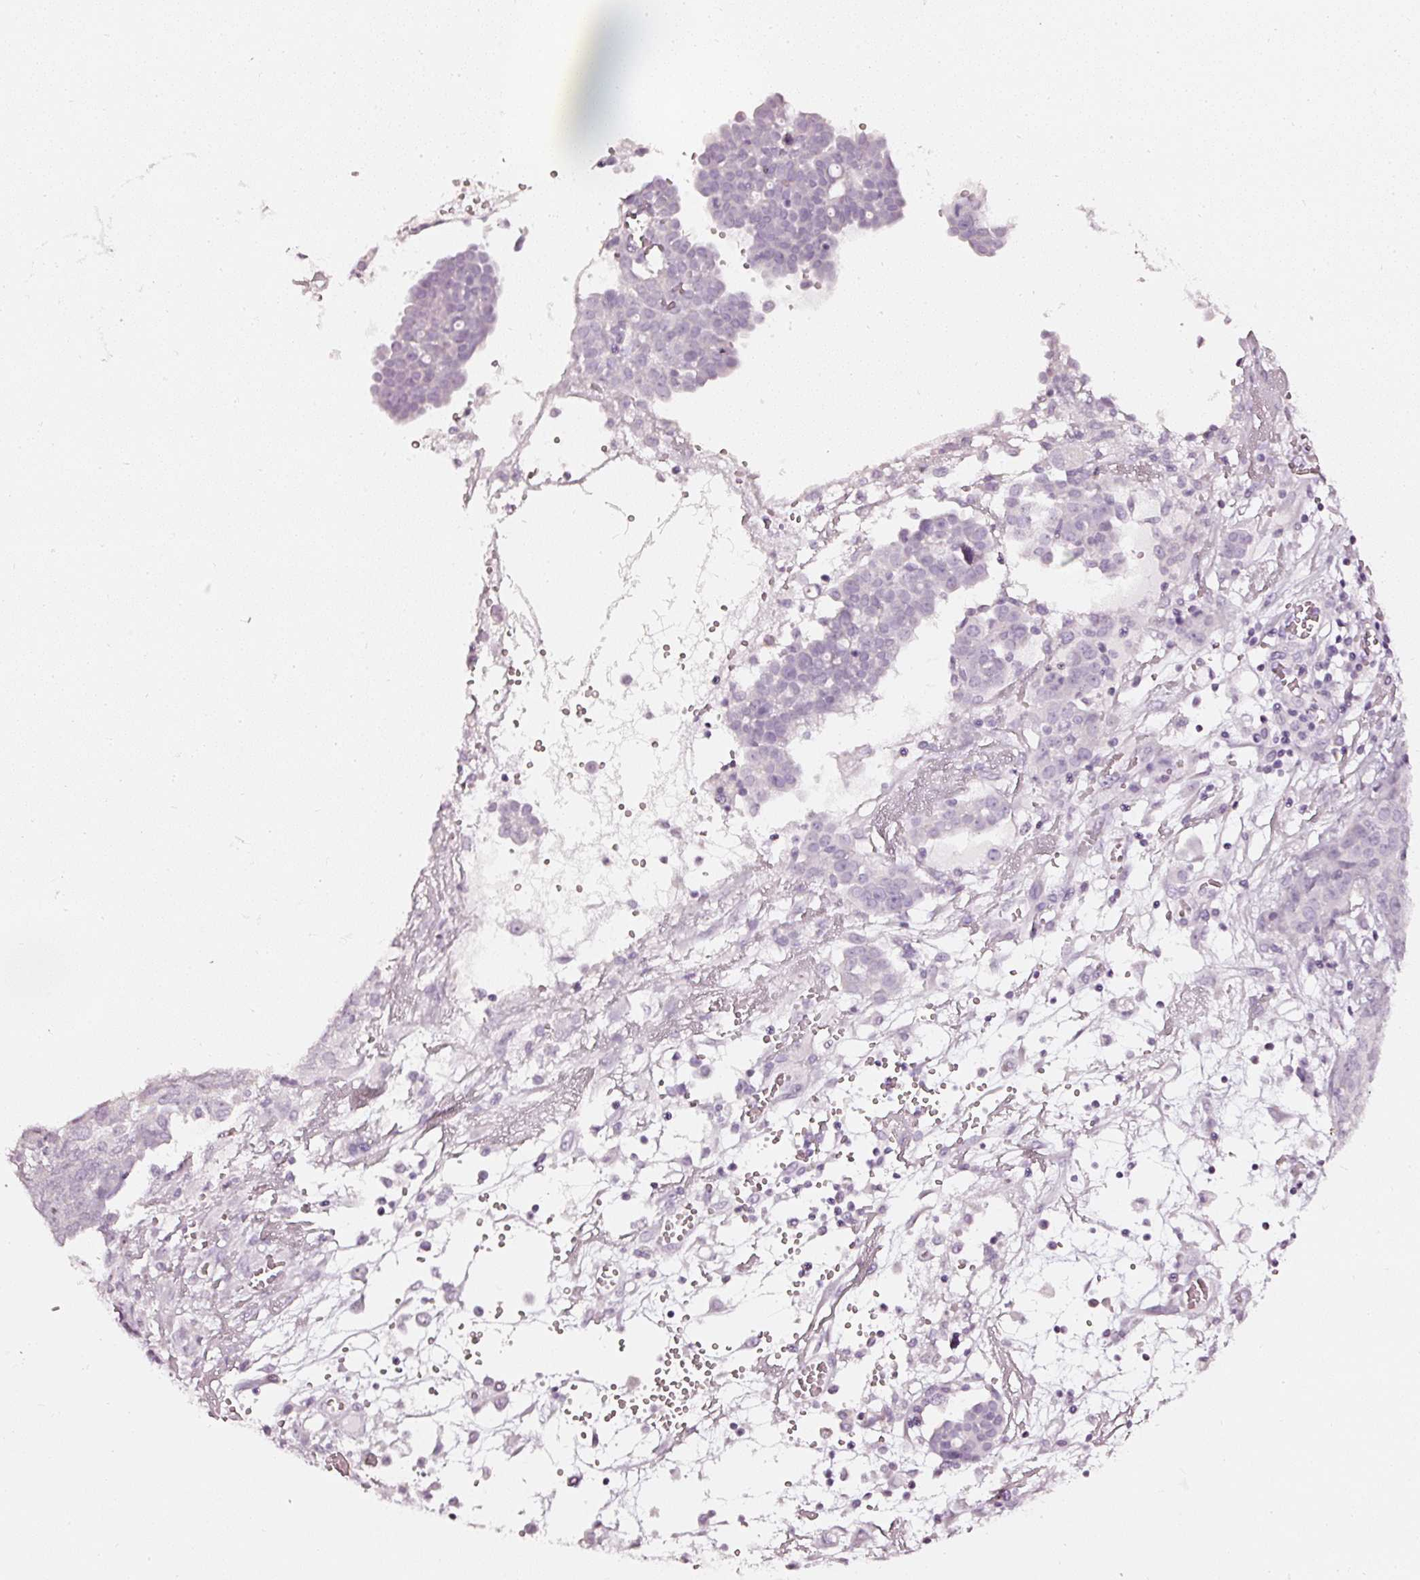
{"staining": {"intensity": "negative", "quantity": "none", "location": "none"}, "tissue": "ovarian cancer", "cell_type": "Tumor cells", "image_type": "cancer", "snomed": [{"axis": "morphology", "description": "Cystadenocarcinoma, serous, NOS"}, {"axis": "topography", "description": "Soft tissue"}, {"axis": "topography", "description": "Ovary"}], "caption": "Immunohistochemistry image of neoplastic tissue: ovarian cancer (serous cystadenocarcinoma) stained with DAB reveals no significant protein staining in tumor cells. (Brightfield microscopy of DAB (3,3'-diaminobenzidine) immunohistochemistry at high magnification).", "gene": "CNP", "patient": {"sex": "female", "age": 57}}